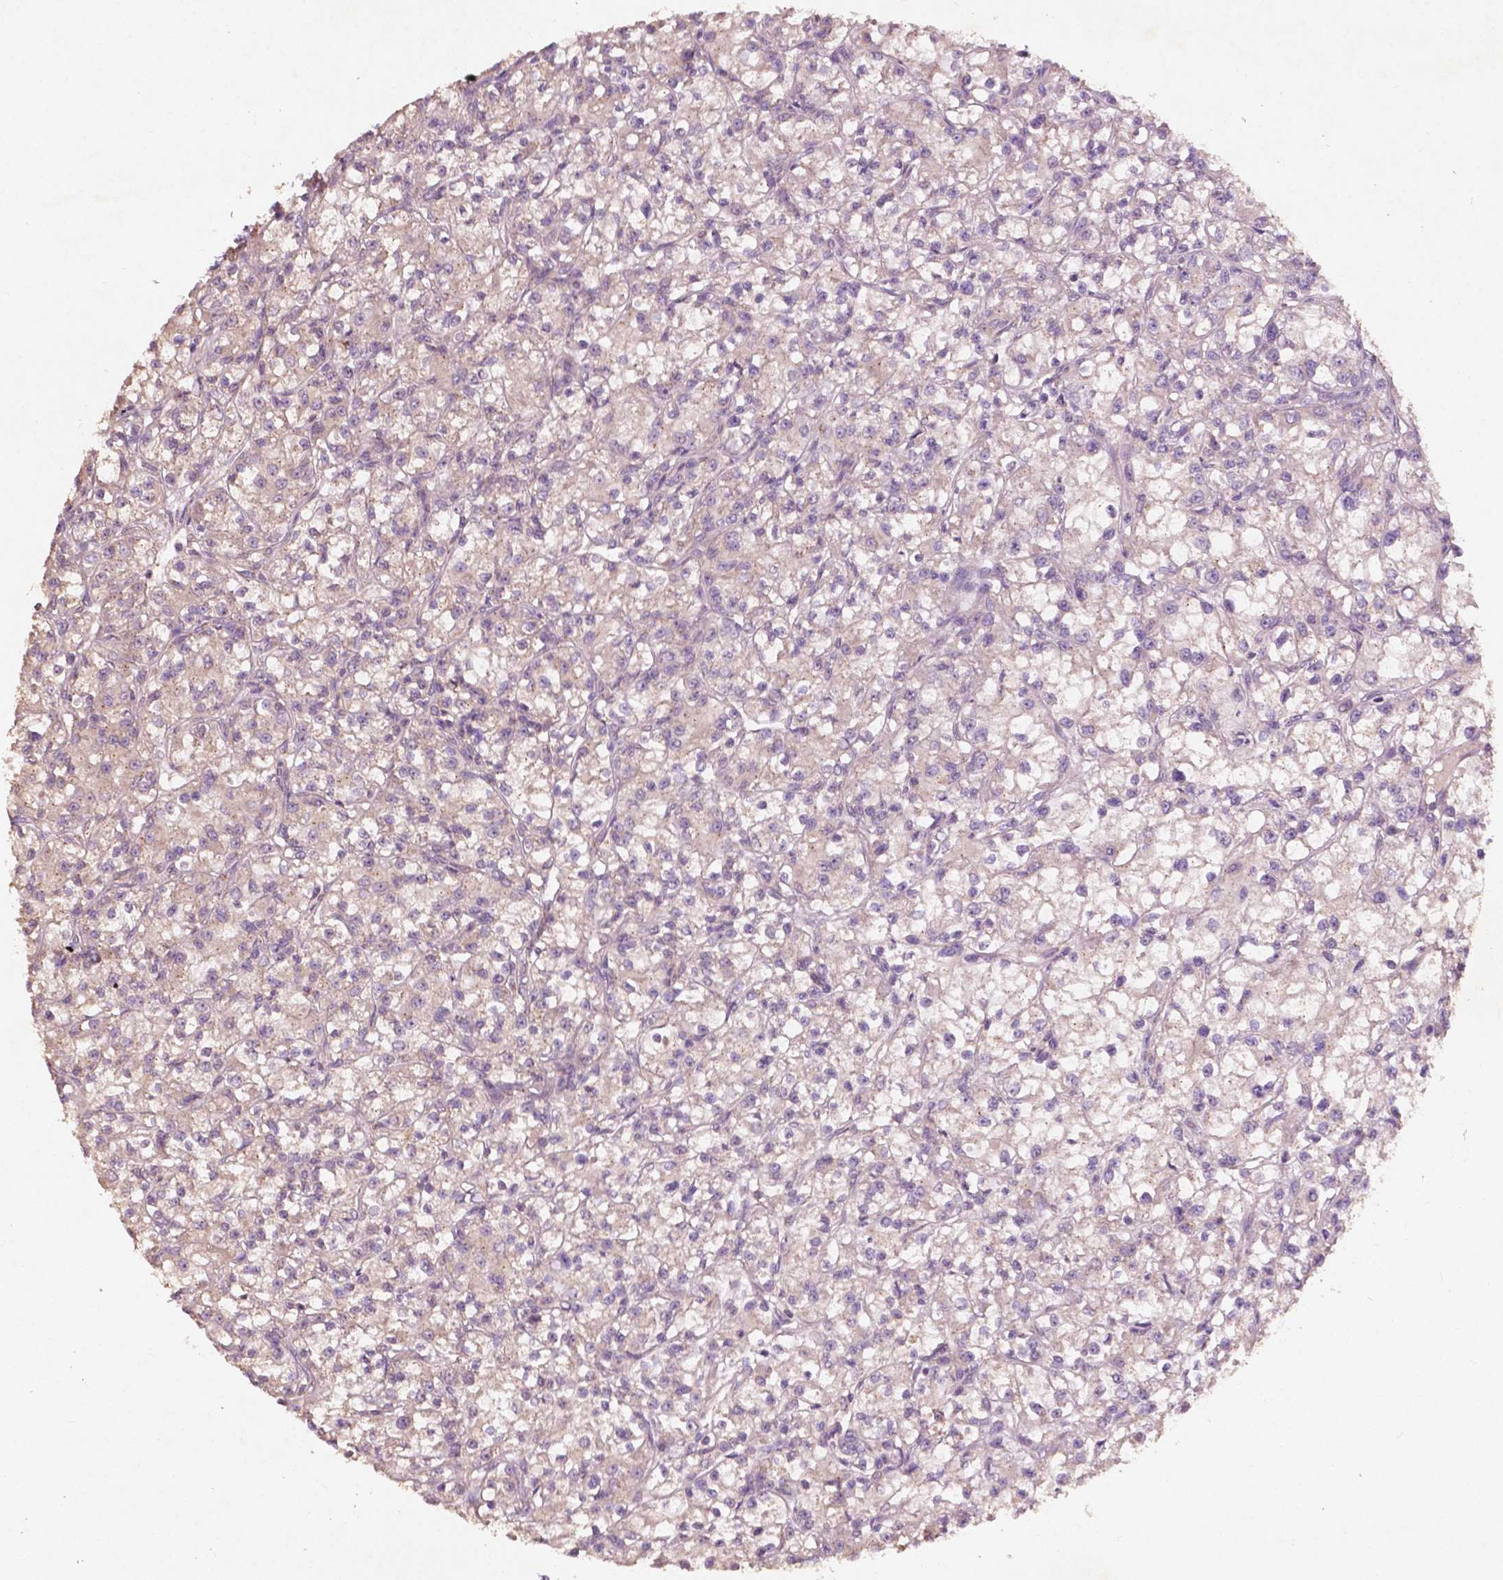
{"staining": {"intensity": "weak", "quantity": "25%-75%", "location": "cytoplasmic/membranous"}, "tissue": "renal cancer", "cell_type": "Tumor cells", "image_type": "cancer", "snomed": [{"axis": "morphology", "description": "Adenocarcinoma, NOS"}, {"axis": "topography", "description": "Kidney"}], "caption": "The micrograph shows staining of adenocarcinoma (renal), revealing weak cytoplasmic/membranous protein staining (brown color) within tumor cells.", "gene": "CHPT1", "patient": {"sex": "female", "age": 59}}